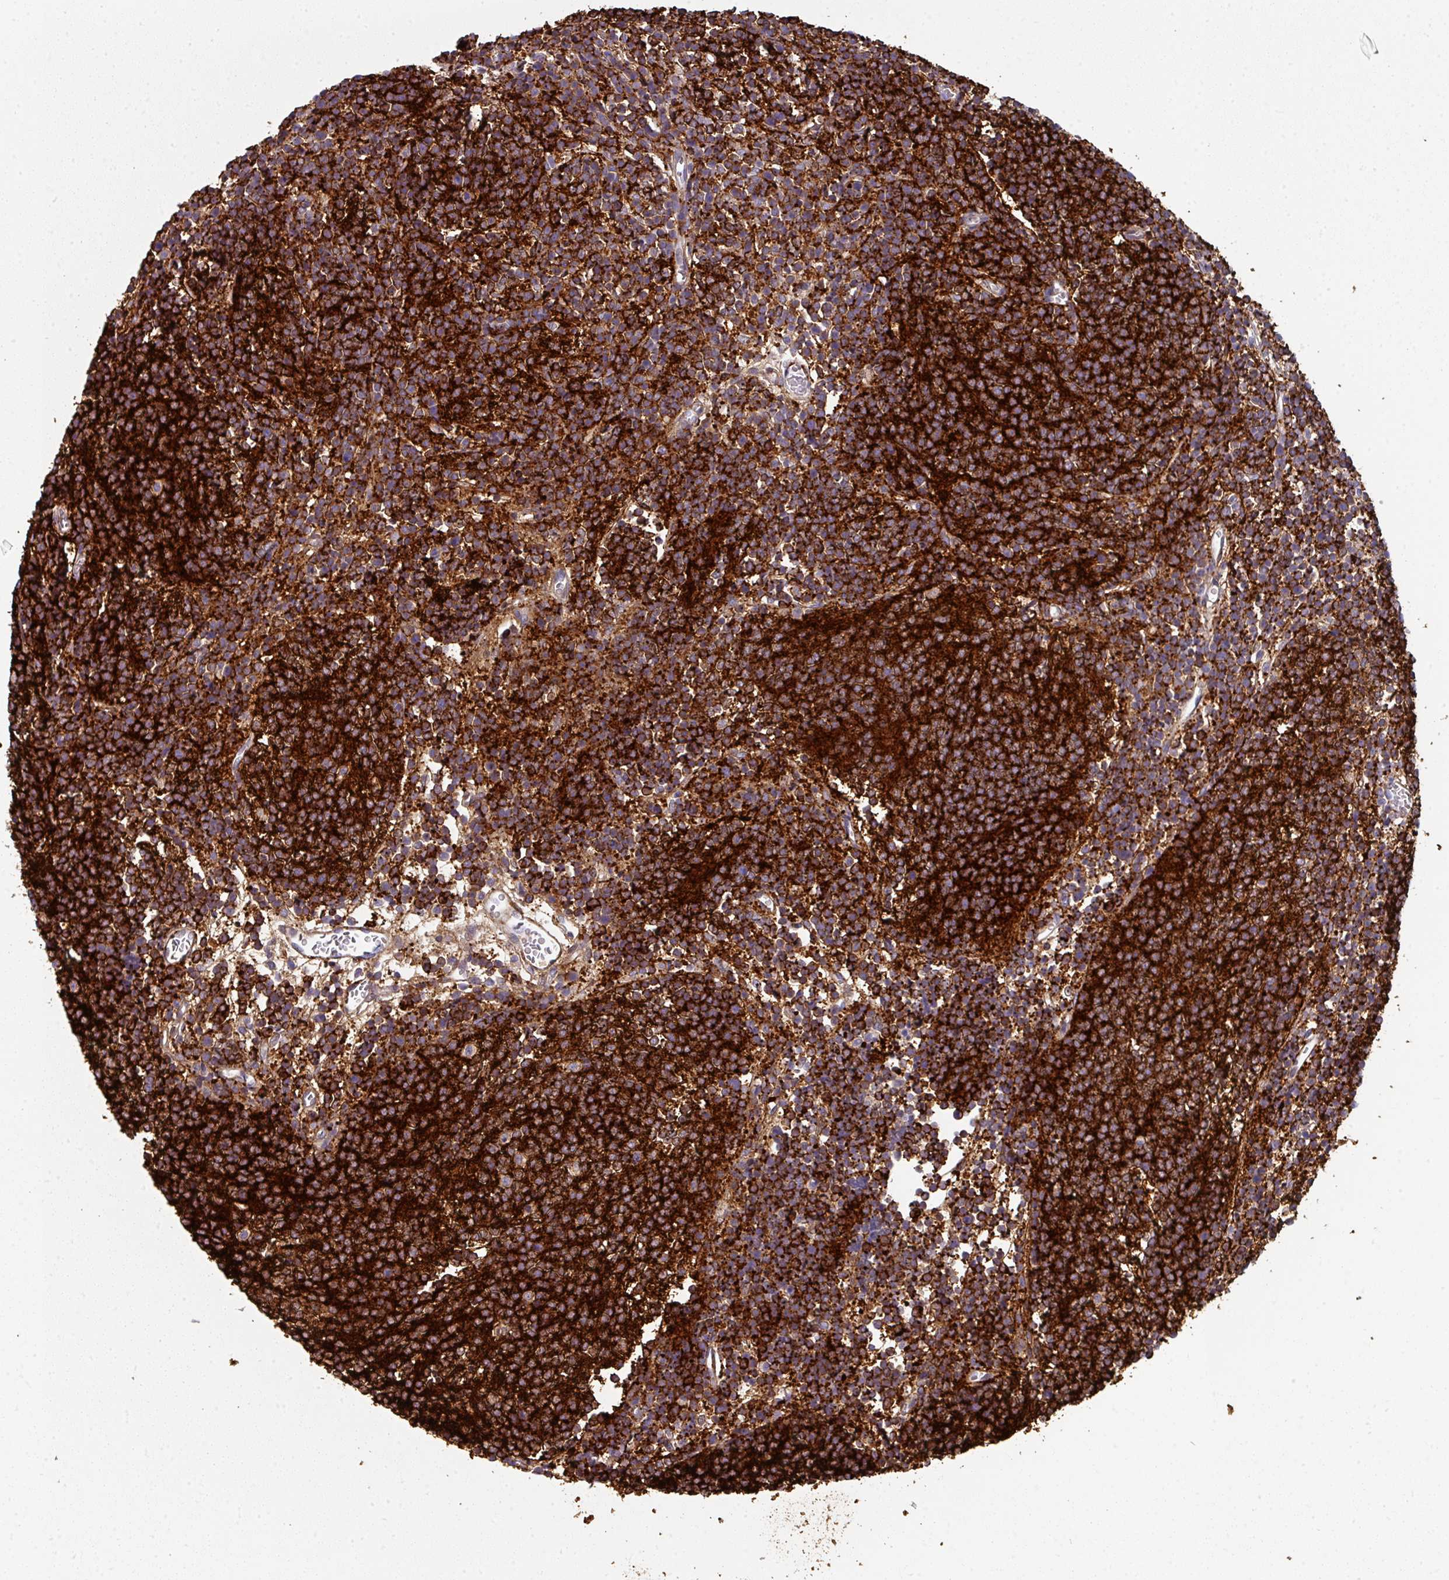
{"staining": {"intensity": "strong", "quantity": ">75%", "location": "cytoplasmic/membranous"}, "tissue": "glioma", "cell_type": "Tumor cells", "image_type": "cancer", "snomed": [{"axis": "morphology", "description": "Glioma, malignant, Low grade"}, {"axis": "topography", "description": "Brain"}], "caption": "Protein expression analysis of human glioma reveals strong cytoplasmic/membranous staining in approximately >75% of tumor cells.", "gene": "BEND5", "patient": {"sex": "female", "age": 1}}